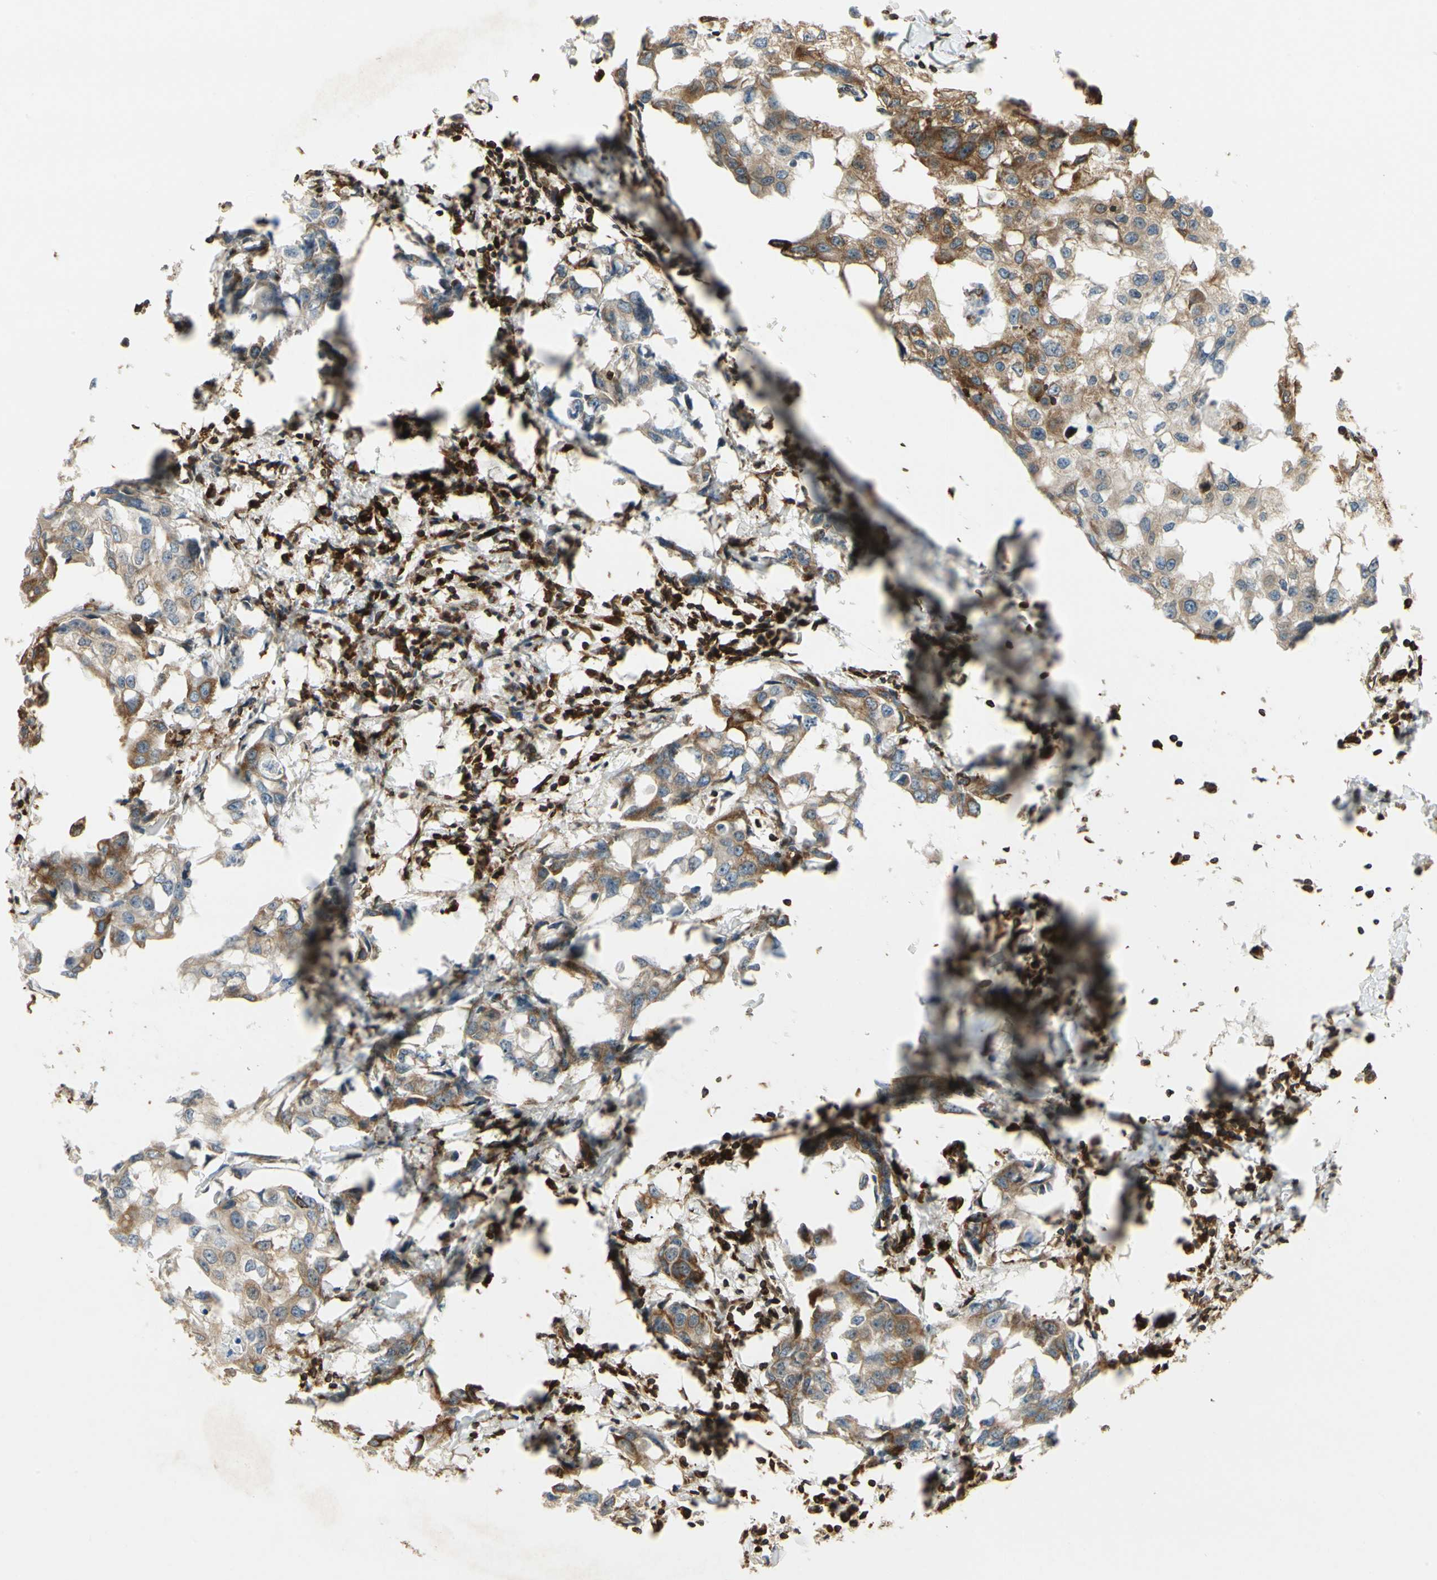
{"staining": {"intensity": "moderate", "quantity": ">75%", "location": "cytoplasmic/membranous"}, "tissue": "breast cancer", "cell_type": "Tumor cells", "image_type": "cancer", "snomed": [{"axis": "morphology", "description": "Duct carcinoma"}, {"axis": "topography", "description": "Breast"}], "caption": "Breast cancer (infiltrating ductal carcinoma) stained with a brown dye displays moderate cytoplasmic/membranous positive staining in approximately >75% of tumor cells.", "gene": "TAPBP", "patient": {"sex": "female", "age": 27}}